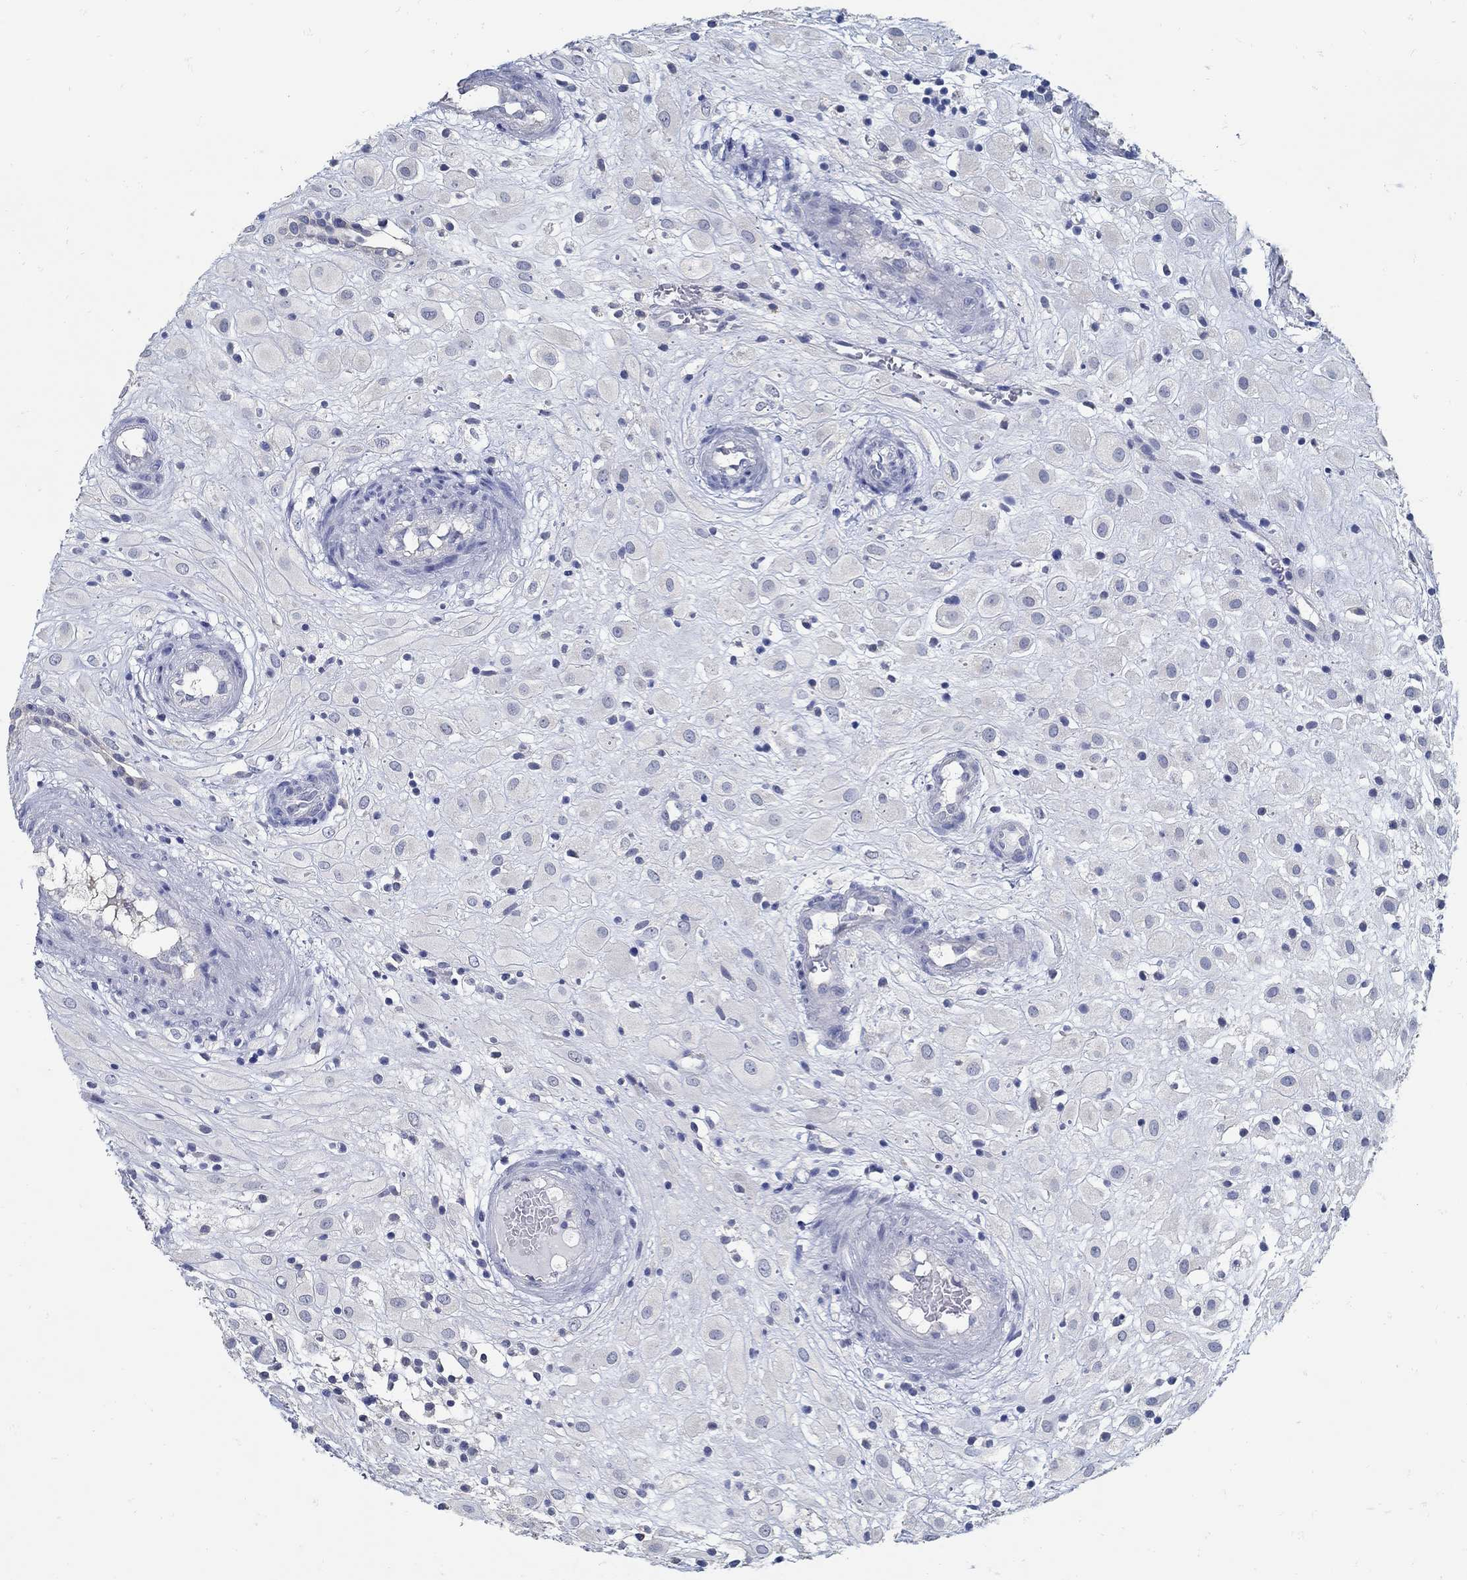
{"staining": {"intensity": "negative", "quantity": "none", "location": "none"}, "tissue": "placenta", "cell_type": "Decidual cells", "image_type": "normal", "snomed": [{"axis": "morphology", "description": "Normal tissue, NOS"}, {"axis": "topography", "description": "Placenta"}], "caption": "DAB (3,3'-diaminobenzidine) immunohistochemical staining of unremarkable human placenta demonstrates no significant staining in decidual cells.", "gene": "ZFAND4", "patient": {"sex": "female", "age": 24}}